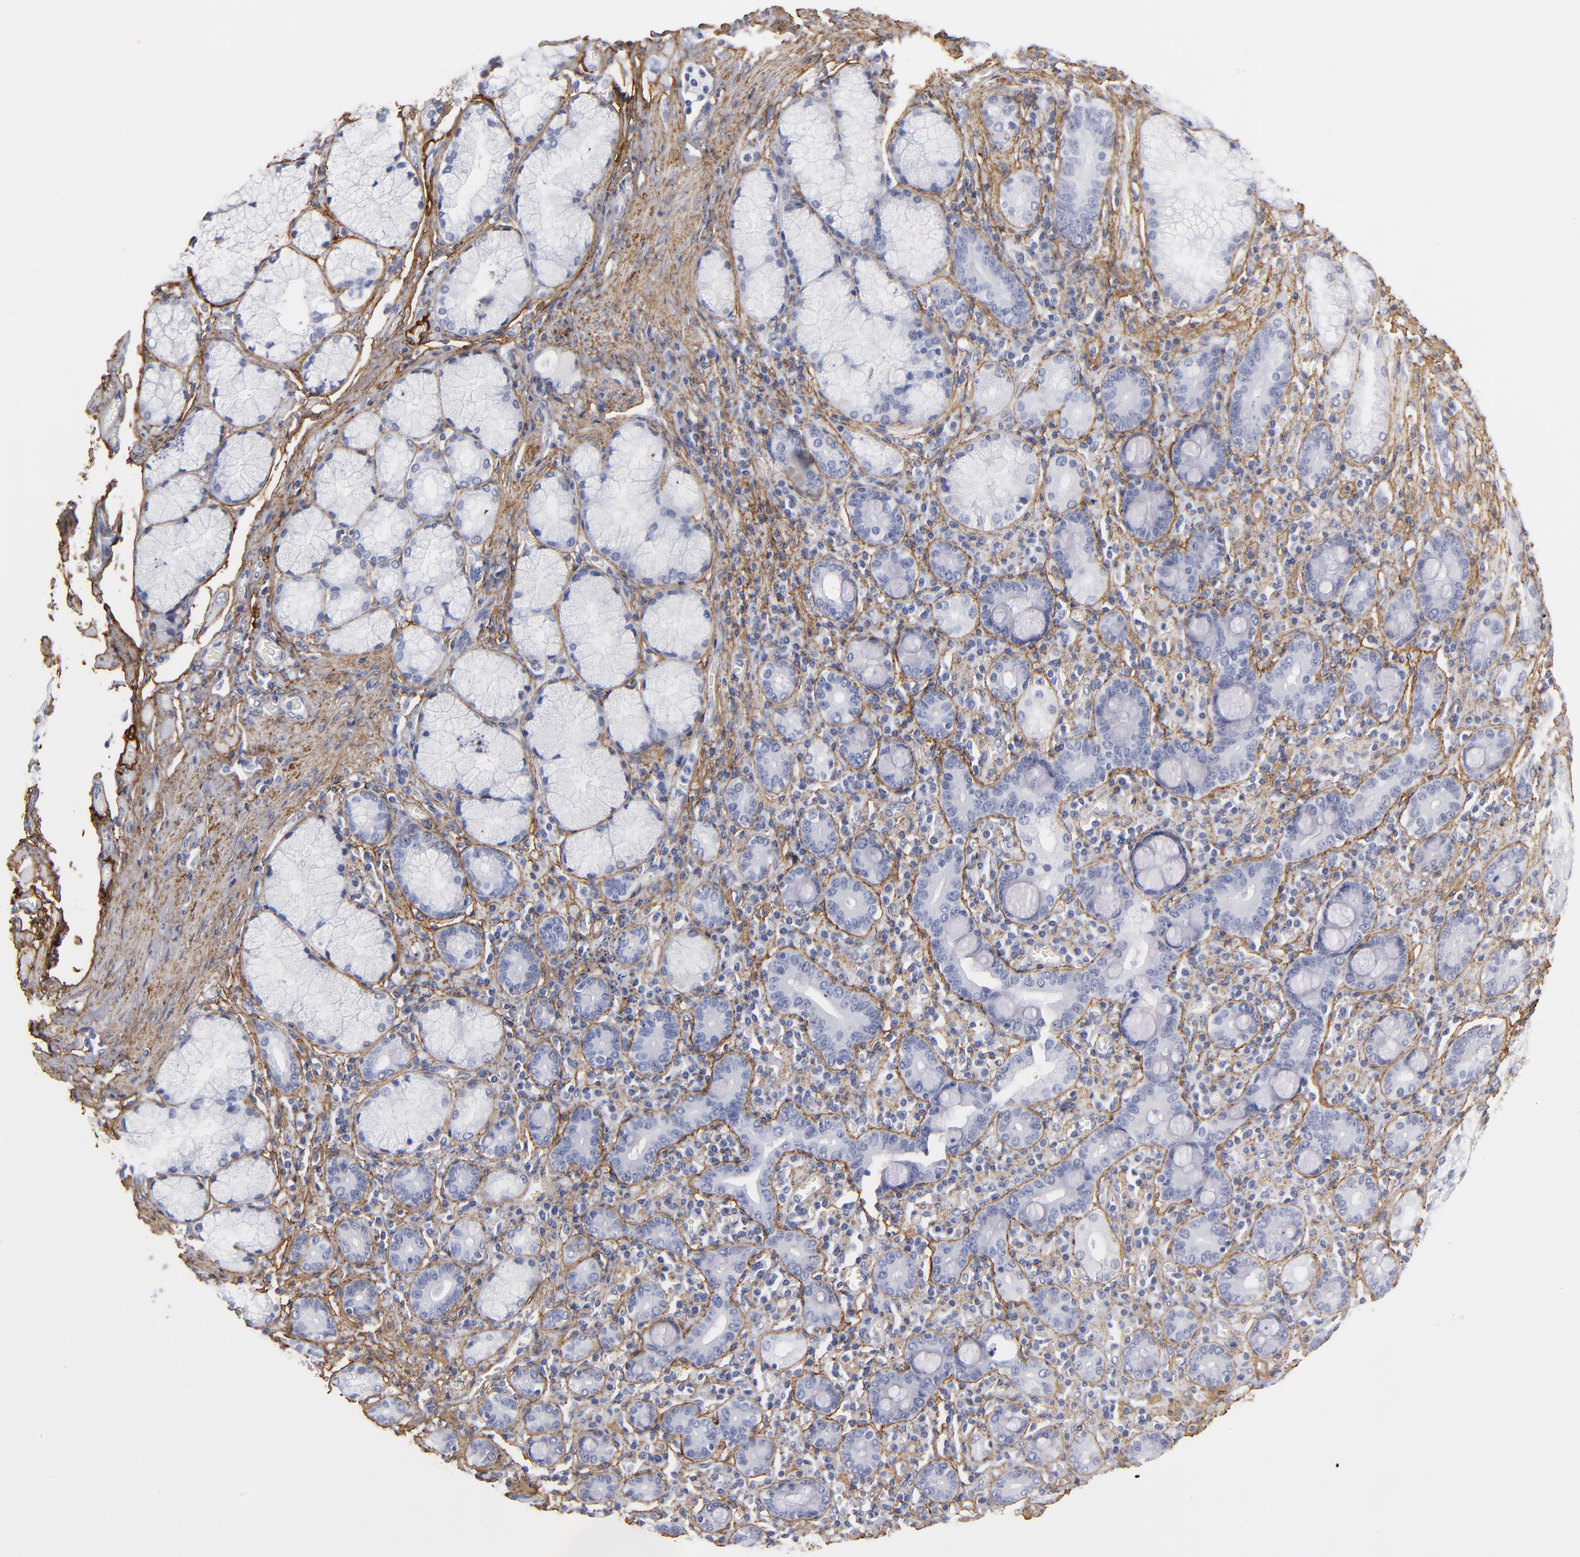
{"staining": {"intensity": "negative", "quantity": "none", "location": "none"}, "tissue": "pancreatic cancer", "cell_type": "Tumor cells", "image_type": "cancer", "snomed": [{"axis": "morphology", "description": "Adenocarcinoma, NOS"}, {"axis": "topography", "description": "Pancreas"}], "caption": "Immunohistochemistry histopathology image of human adenocarcinoma (pancreatic) stained for a protein (brown), which displays no expression in tumor cells. (DAB (3,3'-diaminobenzidine) immunohistochemistry (IHC) visualized using brightfield microscopy, high magnification).", "gene": "EMILIN1", "patient": {"sex": "male", "age": 77}}